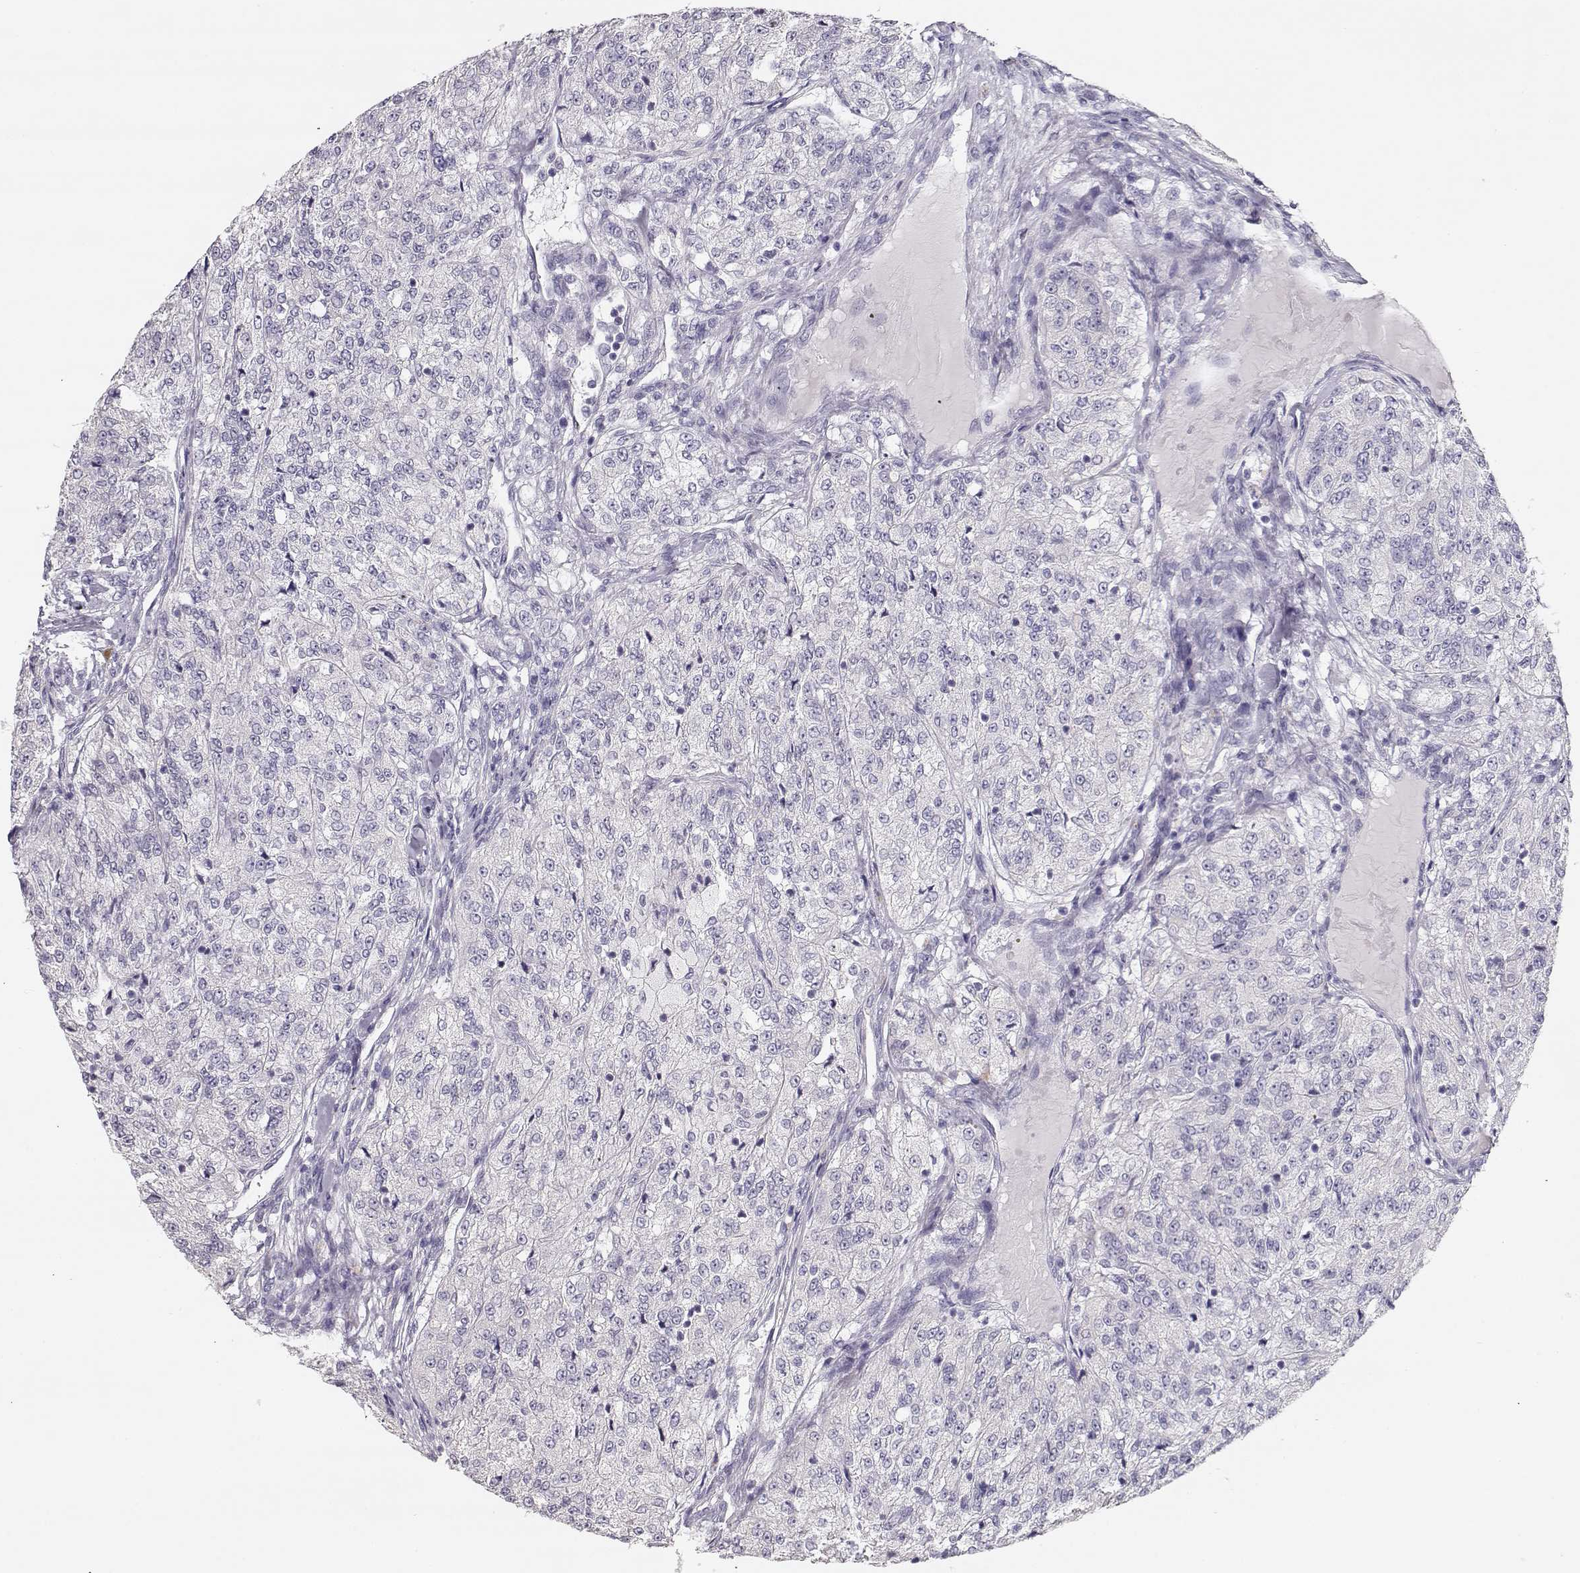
{"staining": {"intensity": "negative", "quantity": "none", "location": "none"}, "tissue": "renal cancer", "cell_type": "Tumor cells", "image_type": "cancer", "snomed": [{"axis": "morphology", "description": "Adenocarcinoma, NOS"}, {"axis": "topography", "description": "Kidney"}], "caption": "This photomicrograph is of renal adenocarcinoma stained with immunohistochemistry to label a protein in brown with the nuclei are counter-stained blue. There is no positivity in tumor cells.", "gene": "GLIPR1L2", "patient": {"sex": "female", "age": 63}}